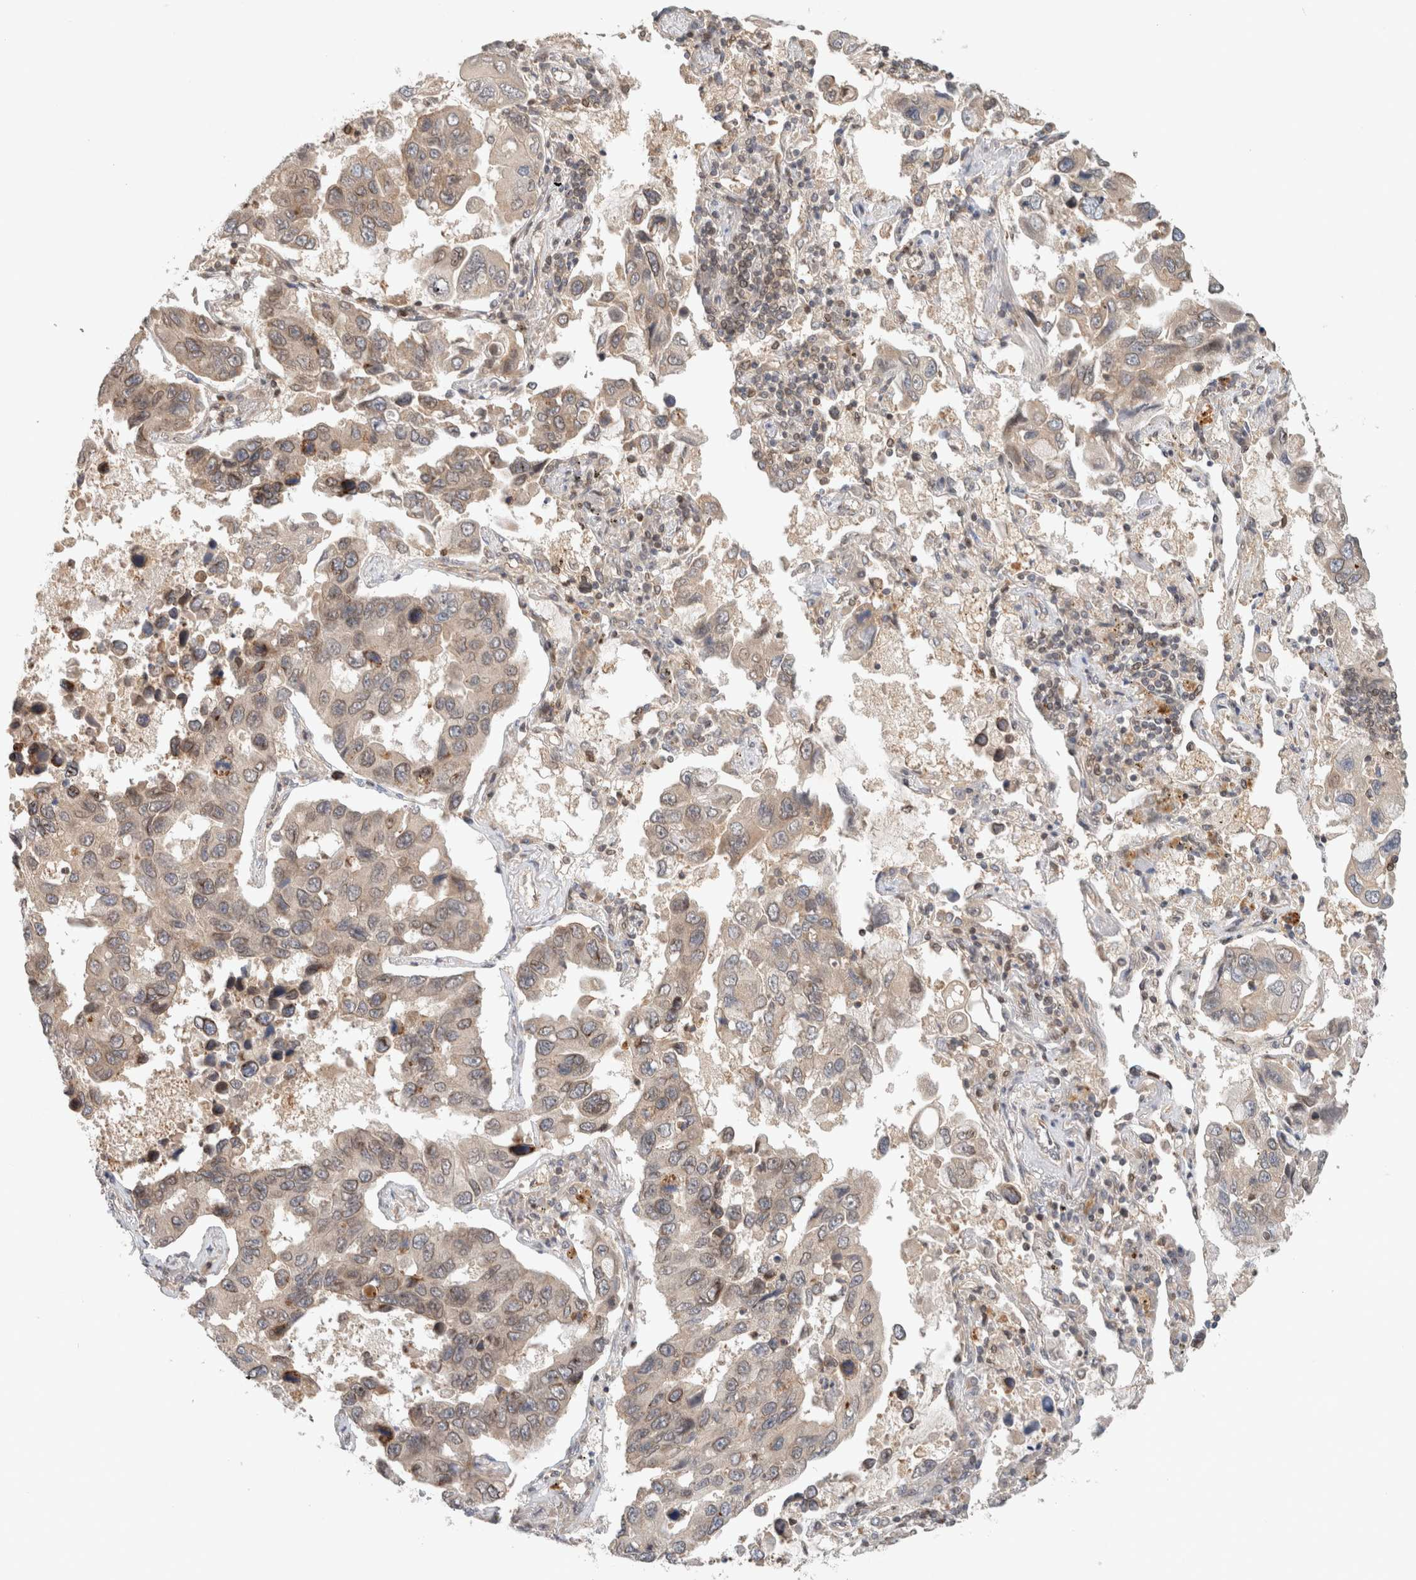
{"staining": {"intensity": "weak", "quantity": "25%-75%", "location": "cytoplasmic/membranous"}, "tissue": "lung cancer", "cell_type": "Tumor cells", "image_type": "cancer", "snomed": [{"axis": "morphology", "description": "Adenocarcinoma, NOS"}, {"axis": "topography", "description": "Lung"}], "caption": "Human lung cancer (adenocarcinoma) stained with a brown dye exhibits weak cytoplasmic/membranous positive positivity in about 25%-75% of tumor cells.", "gene": "CAAP1", "patient": {"sex": "male", "age": 64}}